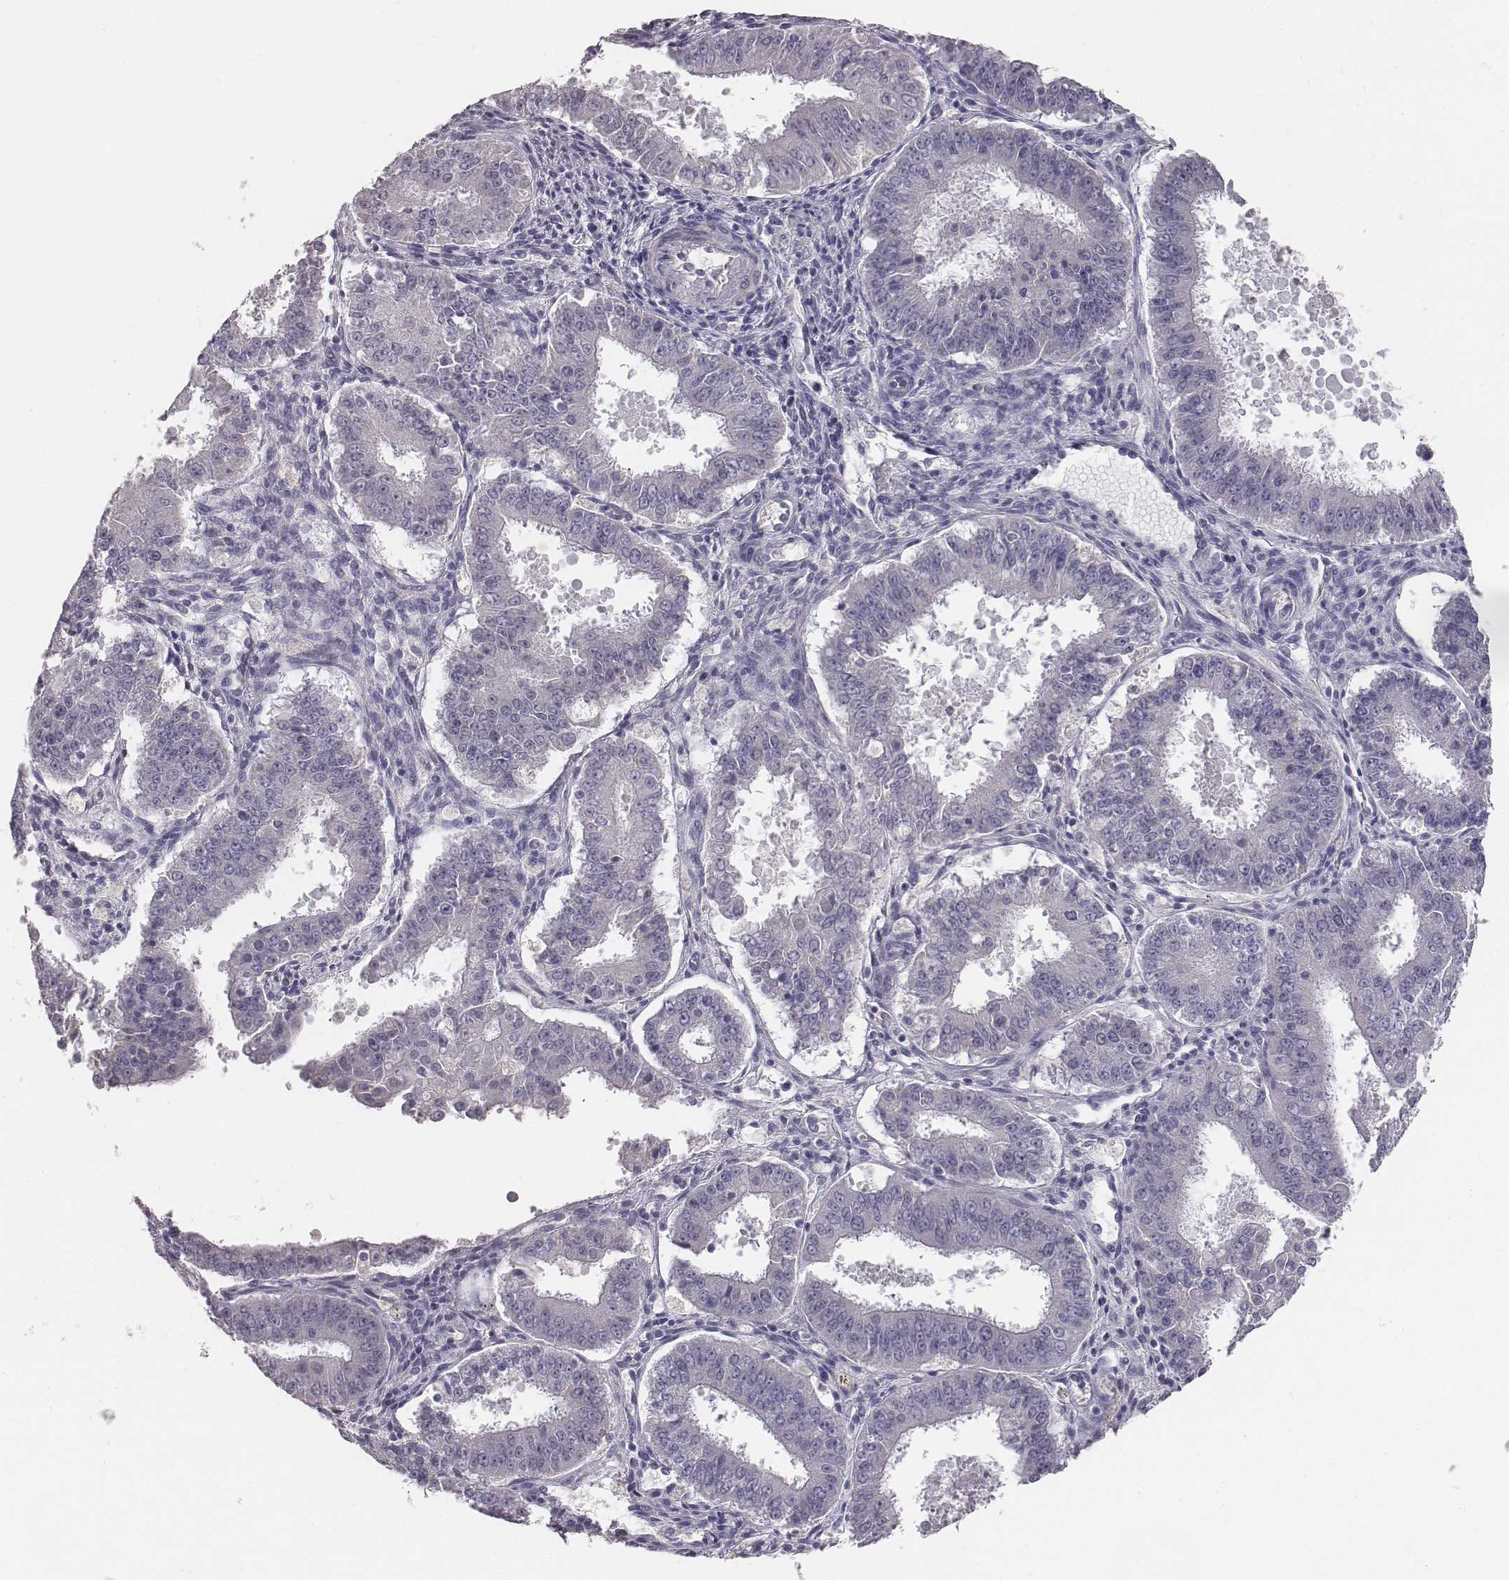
{"staining": {"intensity": "negative", "quantity": "none", "location": "none"}, "tissue": "ovarian cancer", "cell_type": "Tumor cells", "image_type": "cancer", "snomed": [{"axis": "morphology", "description": "Carcinoma, endometroid"}, {"axis": "topography", "description": "Ovary"}], "caption": "Image shows no significant protein positivity in tumor cells of ovarian cancer (endometroid carcinoma).", "gene": "MYH6", "patient": {"sex": "female", "age": 42}}